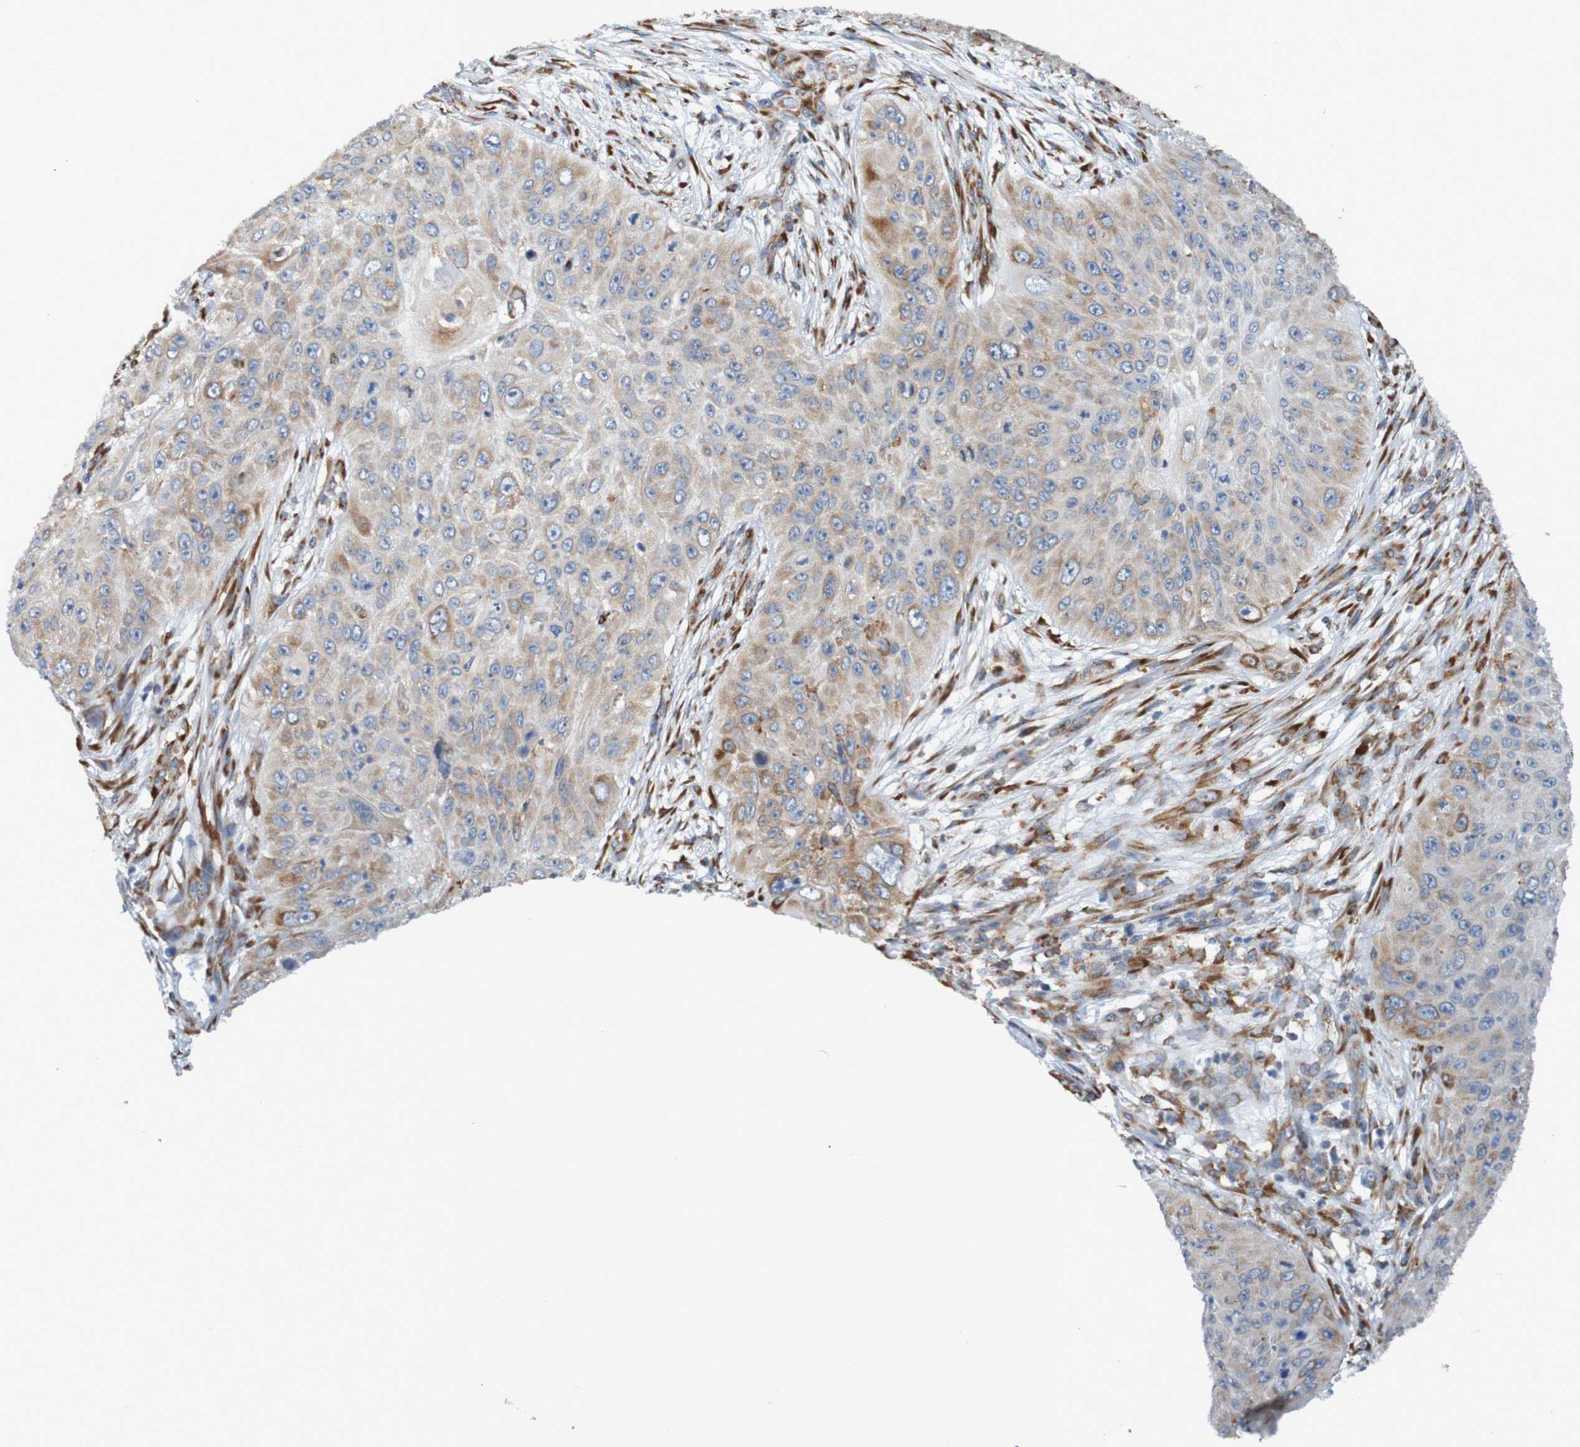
{"staining": {"intensity": "weak", "quantity": "25%-75%", "location": "cytoplasmic/membranous"}, "tissue": "skin cancer", "cell_type": "Tumor cells", "image_type": "cancer", "snomed": [{"axis": "morphology", "description": "Squamous cell carcinoma, NOS"}, {"axis": "topography", "description": "Skin"}], "caption": "Immunohistochemical staining of human skin cancer exhibits weak cytoplasmic/membranous protein staining in approximately 25%-75% of tumor cells.", "gene": "SSR1", "patient": {"sex": "female", "age": 80}}